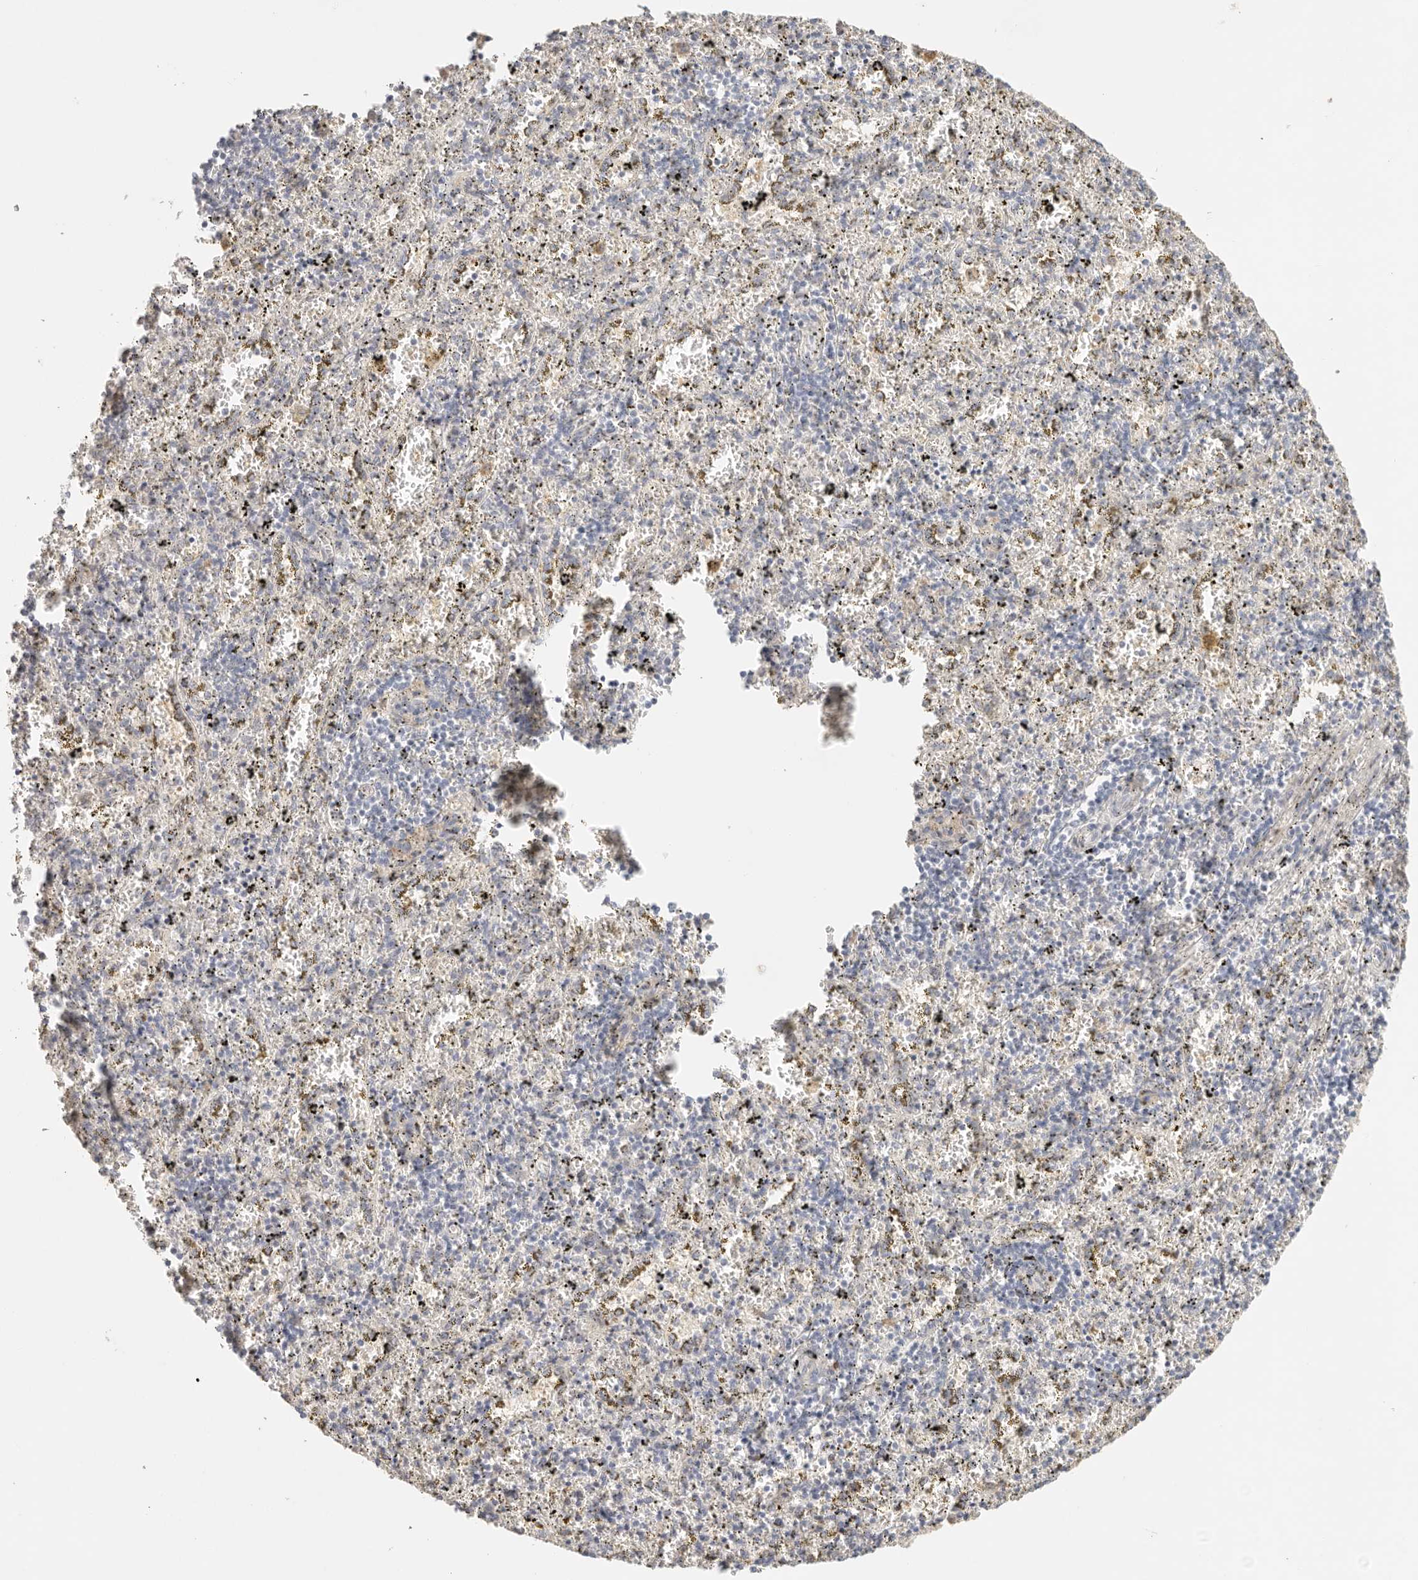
{"staining": {"intensity": "negative", "quantity": "none", "location": "none"}, "tissue": "spleen", "cell_type": "Cells in red pulp", "image_type": "normal", "snomed": [{"axis": "morphology", "description": "Normal tissue, NOS"}, {"axis": "topography", "description": "Spleen"}], "caption": "Immunohistochemical staining of normal spleen shows no significant staining in cells in red pulp.", "gene": "CEP120", "patient": {"sex": "male", "age": 11}}